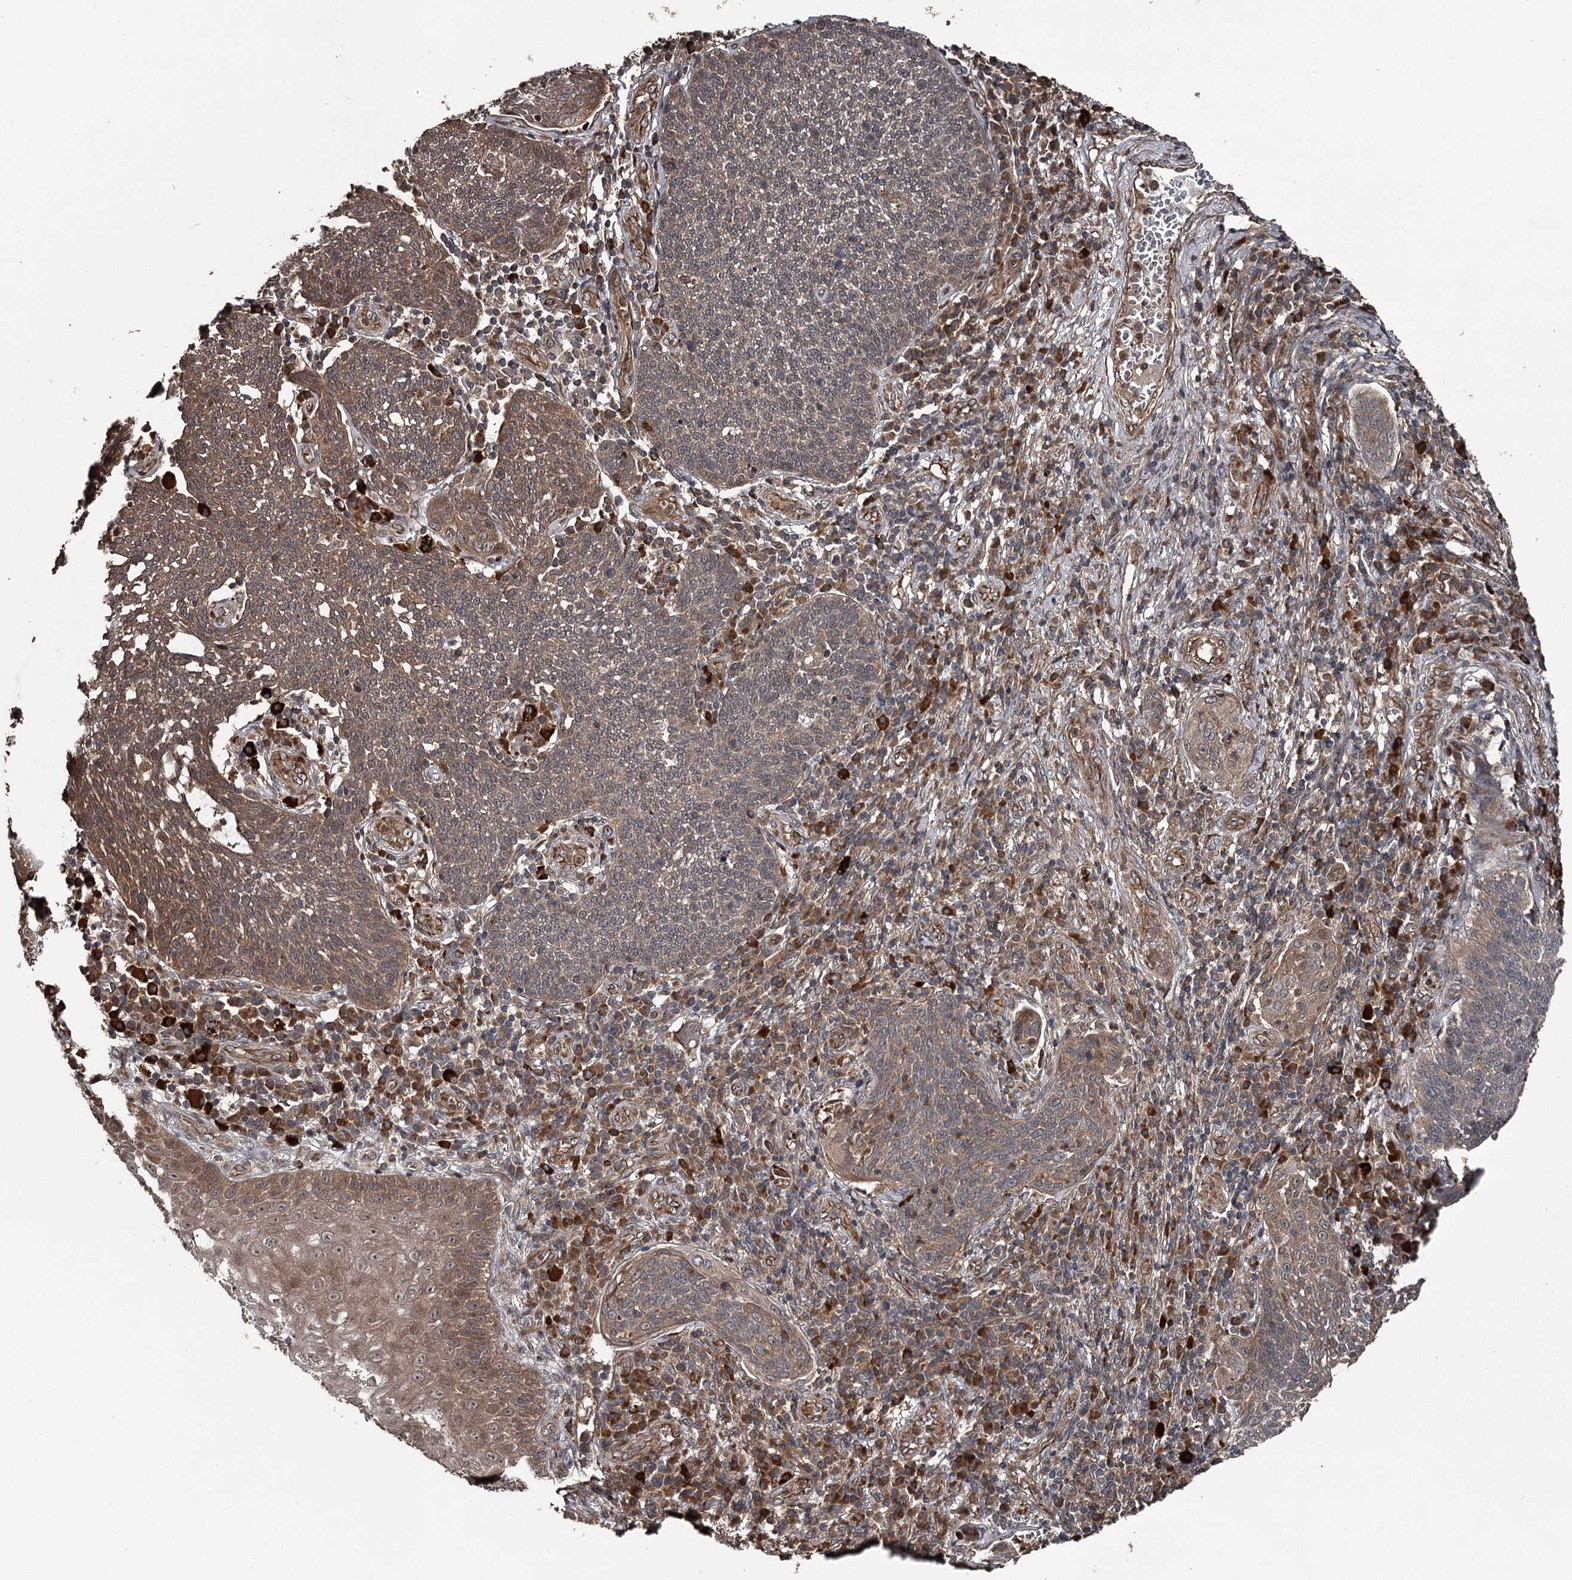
{"staining": {"intensity": "moderate", "quantity": "25%-75%", "location": "cytoplasmic/membranous"}, "tissue": "cervical cancer", "cell_type": "Tumor cells", "image_type": "cancer", "snomed": [{"axis": "morphology", "description": "Squamous cell carcinoma, NOS"}, {"axis": "topography", "description": "Cervix"}], "caption": "Immunohistochemistry photomicrograph of neoplastic tissue: human cervical cancer (squamous cell carcinoma) stained using IHC displays medium levels of moderate protein expression localized specifically in the cytoplasmic/membranous of tumor cells, appearing as a cytoplasmic/membranous brown color.", "gene": "RAB21", "patient": {"sex": "female", "age": 34}}